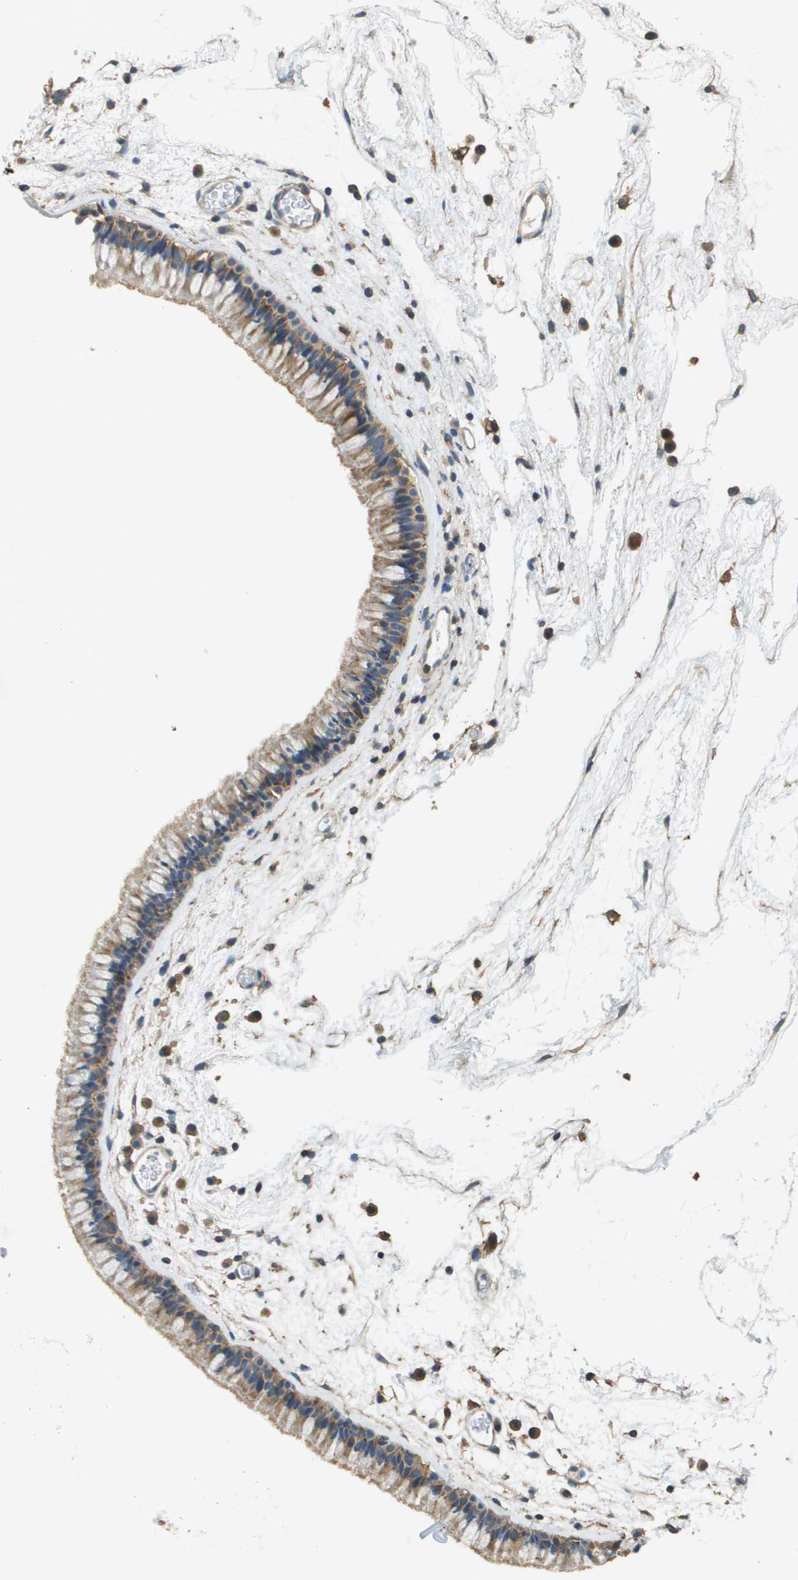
{"staining": {"intensity": "weak", "quantity": ">75%", "location": "cytoplasmic/membranous"}, "tissue": "nasopharynx", "cell_type": "Respiratory epithelial cells", "image_type": "normal", "snomed": [{"axis": "morphology", "description": "Normal tissue, NOS"}, {"axis": "morphology", "description": "Inflammation, NOS"}, {"axis": "topography", "description": "Nasopharynx"}], "caption": "Immunohistochemical staining of benign nasopharynx demonstrates weak cytoplasmic/membranous protein expression in about >75% of respiratory epithelial cells.", "gene": "MS4A7", "patient": {"sex": "male", "age": 48}}